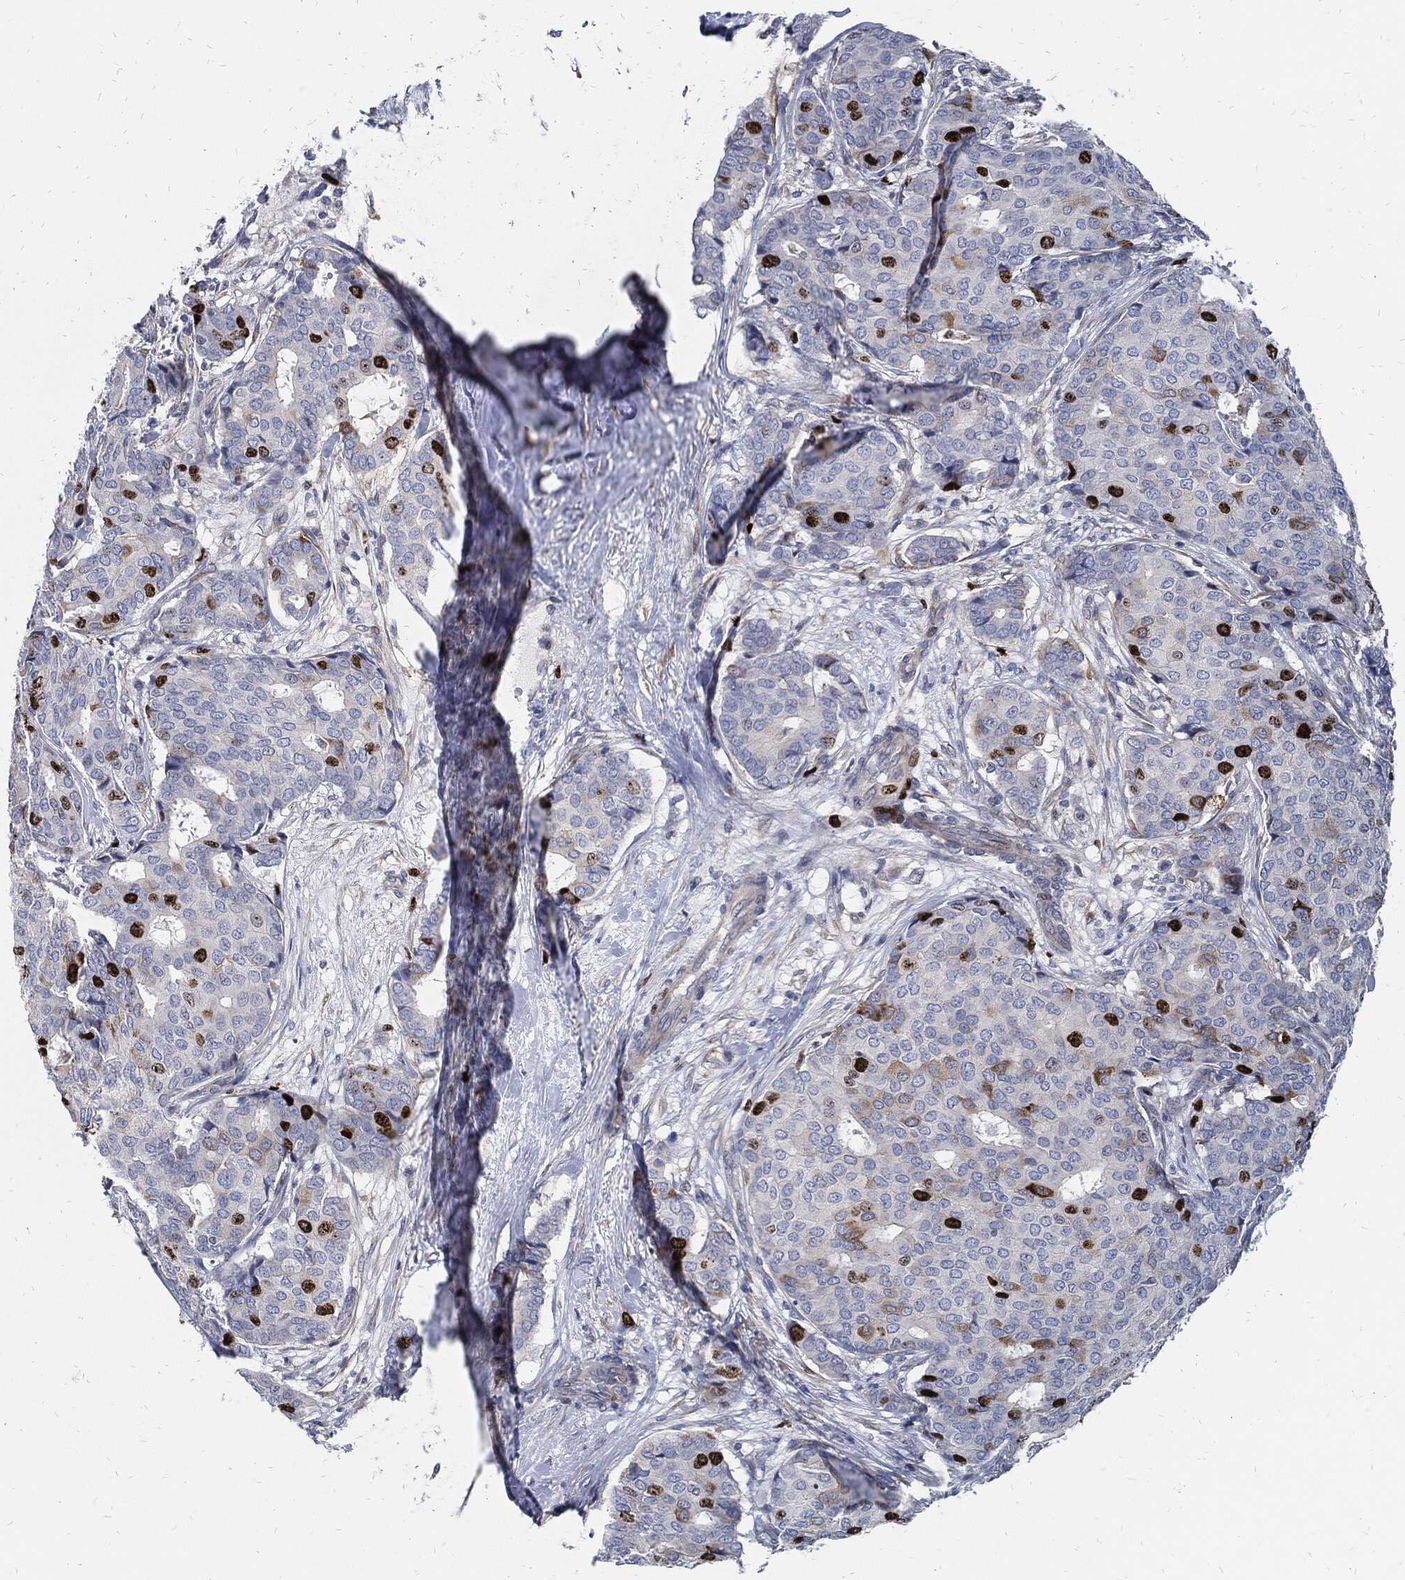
{"staining": {"intensity": "strong", "quantity": "<25%", "location": "nuclear"}, "tissue": "breast cancer", "cell_type": "Tumor cells", "image_type": "cancer", "snomed": [{"axis": "morphology", "description": "Duct carcinoma"}, {"axis": "topography", "description": "Breast"}], "caption": "Protein staining of breast cancer tissue shows strong nuclear expression in about <25% of tumor cells. (DAB = brown stain, brightfield microscopy at high magnification).", "gene": "MKI67", "patient": {"sex": "female", "age": 75}}